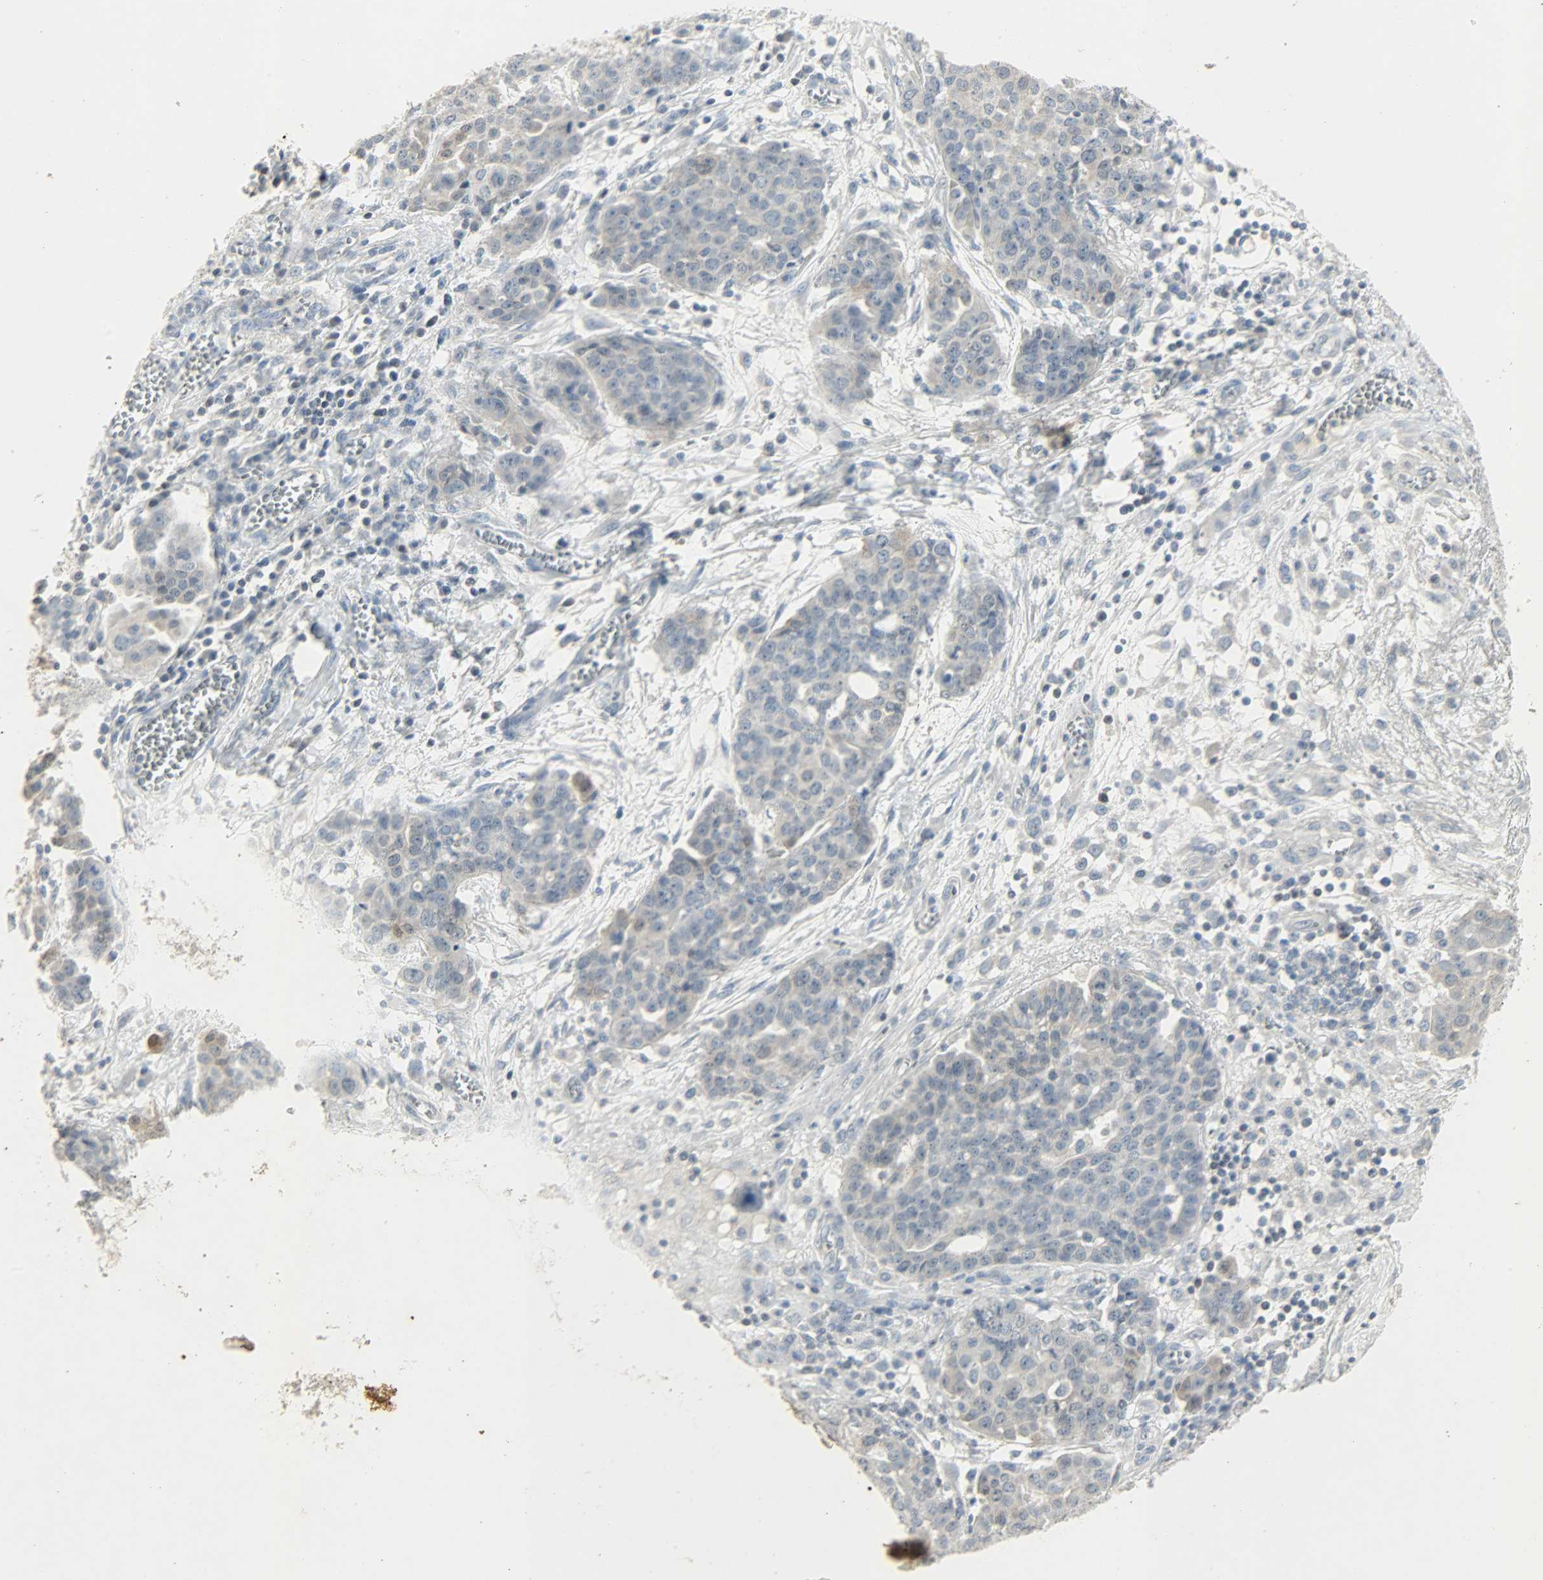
{"staining": {"intensity": "moderate", "quantity": "<25%", "location": "cytoplasmic/membranous,nuclear"}, "tissue": "ovarian cancer", "cell_type": "Tumor cells", "image_type": "cancer", "snomed": [{"axis": "morphology", "description": "Cystadenocarcinoma, serous, NOS"}, {"axis": "topography", "description": "Soft tissue"}, {"axis": "topography", "description": "Ovary"}], "caption": "This micrograph exhibits immunohistochemistry (IHC) staining of human ovarian cancer, with low moderate cytoplasmic/membranous and nuclear staining in approximately <25% of tumor cells.", "gene": "CAMK4", "patient": {"sex": "female", "age": 57}}